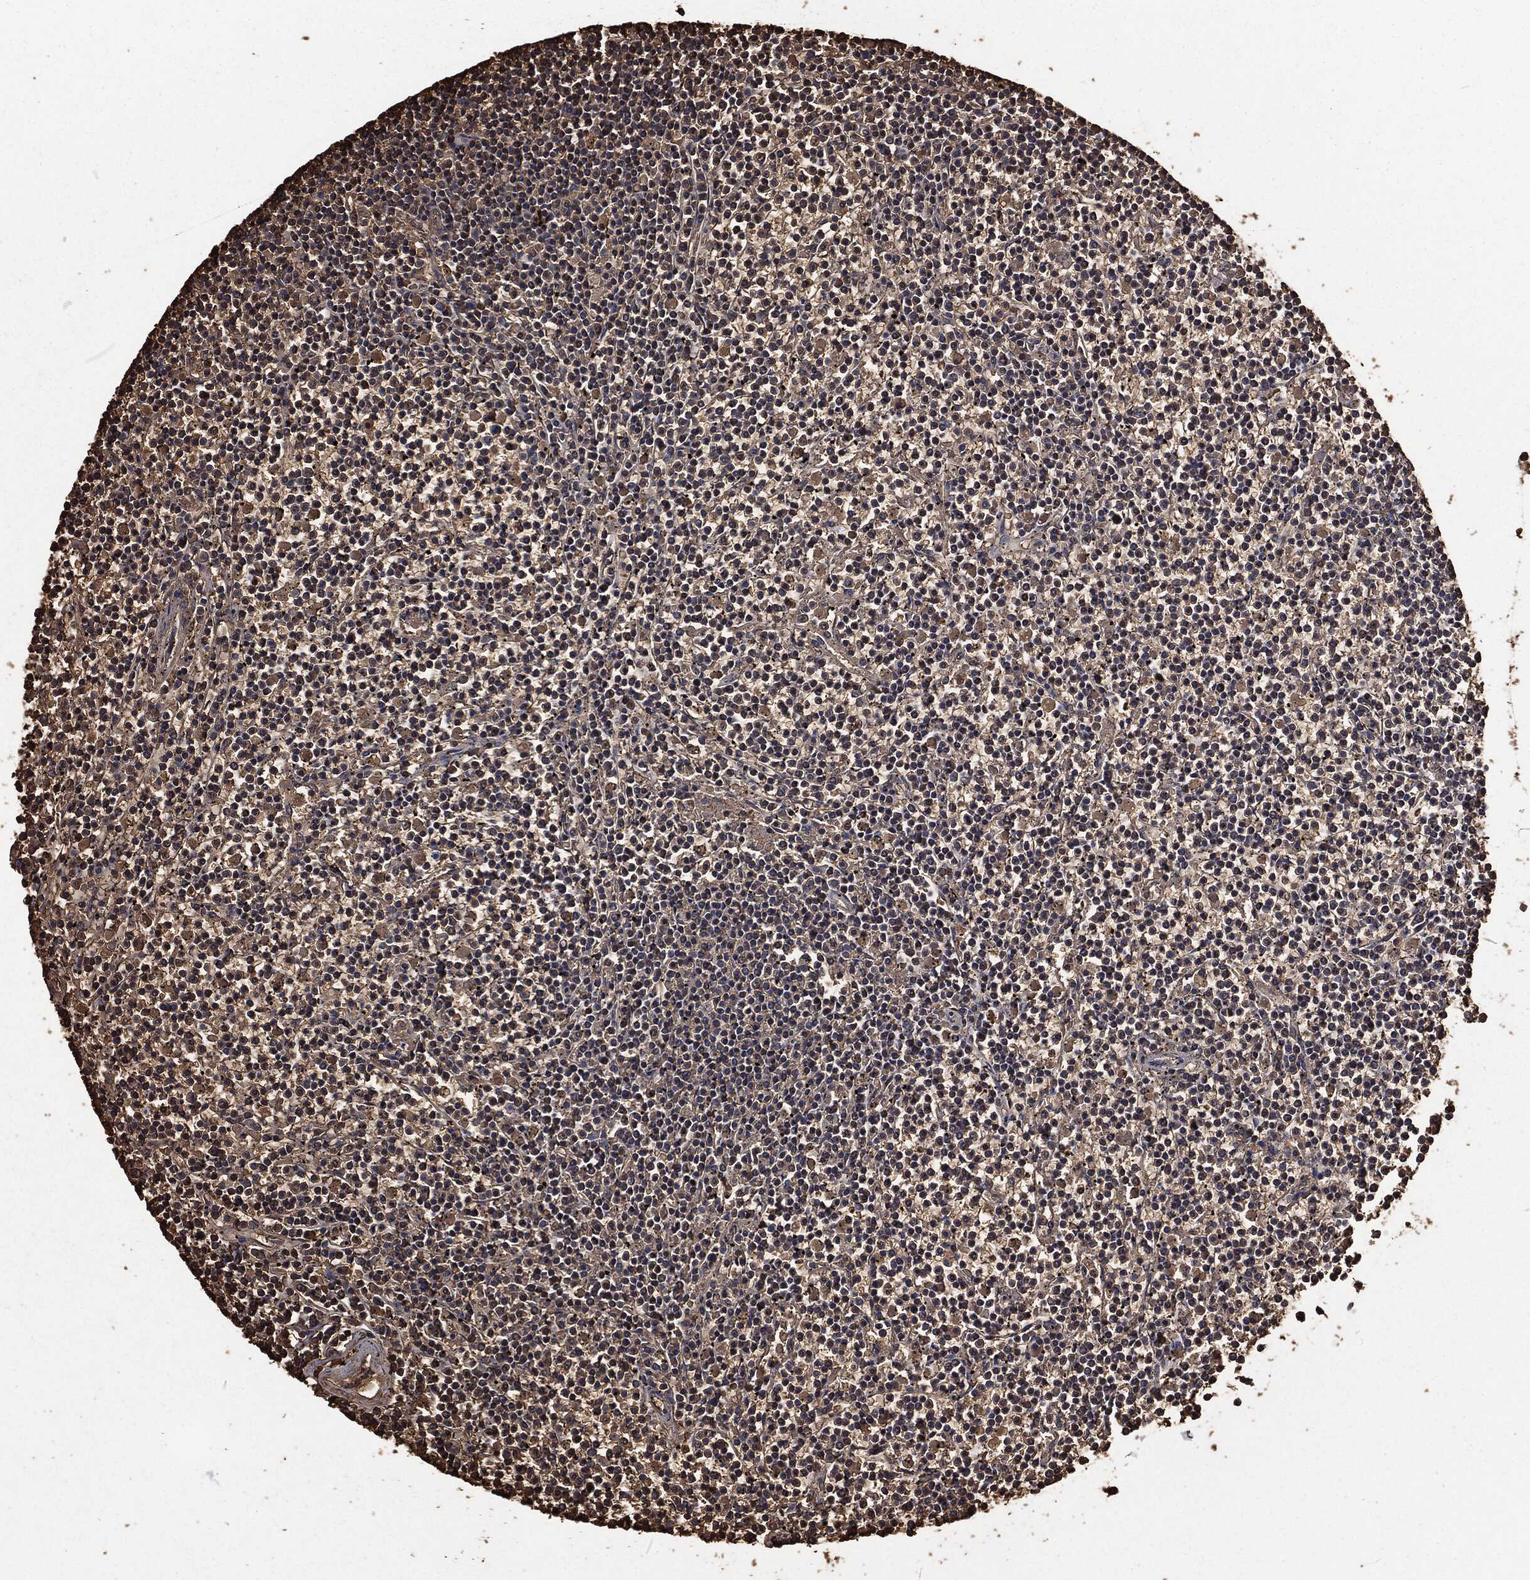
{"staining": {"intensity": "weak", "quantity": "<25%", "location": "cytoplasmic/membranous"}, "tissue": "lymphoma", "cell_type": "Tumor cells", "image_type": "cancer", "snomed": [{"axis": "morphology", "description": "Malignant lymphoma, non-Hodgkin's type, Low grade"}, {"axis": "topography", "description": "Spleen"}], "caption": "Immunohistochemistry of human lymphoma displays no expression in tumor cells.", "gene": "PRDX4", "patient": {"sex": "female", "age": 19}}